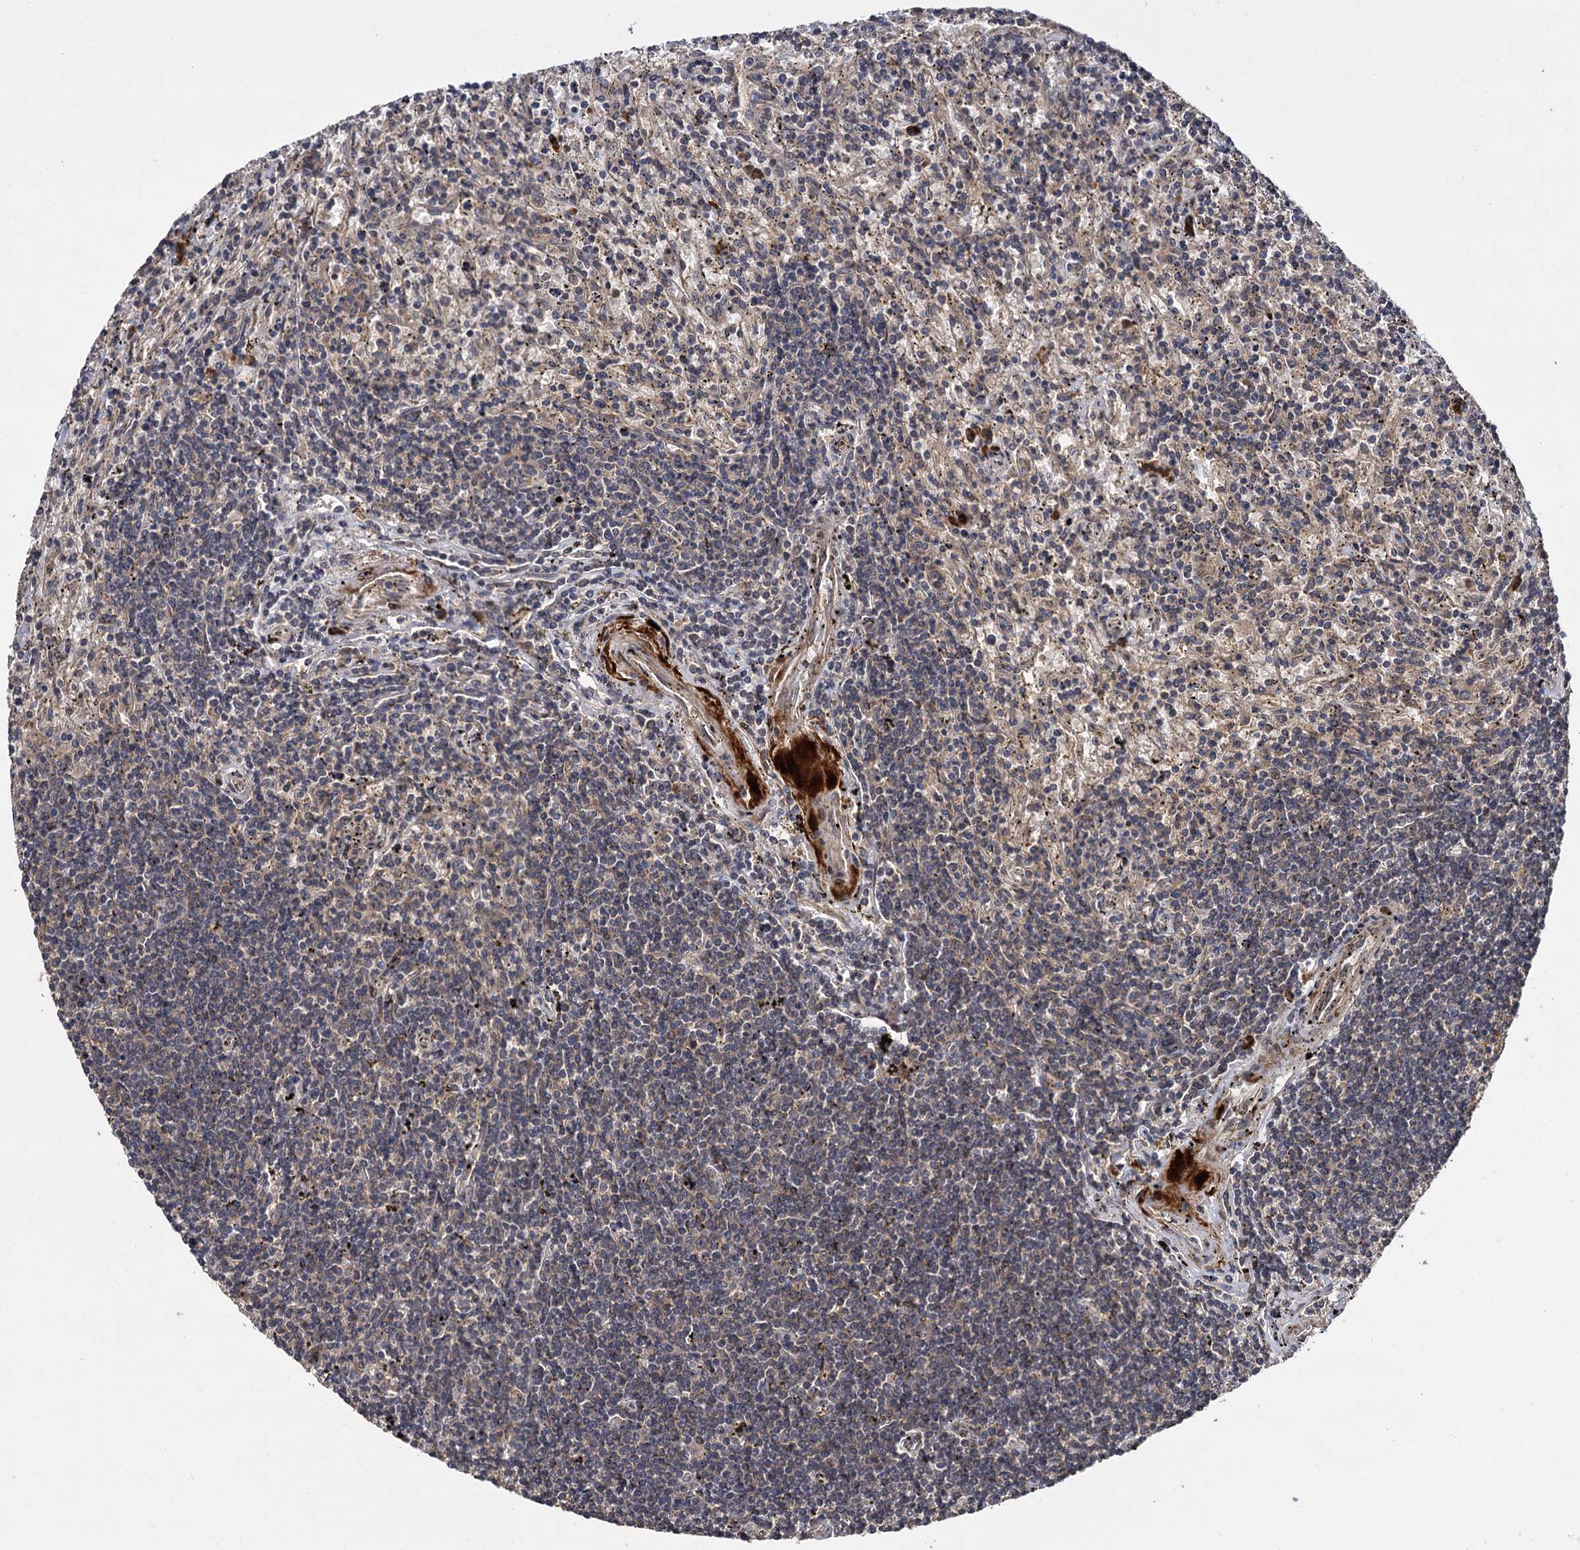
{"staining": {"intensity": "negative", "quantity": "none", "location": "none"}, "tissue": "lymphoma", "cell_type": "Tumor cells", "image_type": "cancer", "snomed": [{"axis": "morphology", "description": "Malignant lymphoma, non-Hodgkin's type, Low grade"}, {"axis": "topography", "description": "Spleen"}], "caption": "Immunohistochemical staining of low-grade malignant lymphoma, non-Hodgkin's type reveals no significant positivity in tumor cells.", "gene": "INPPL1", "patient": {"sex": "male", "age": 76}}